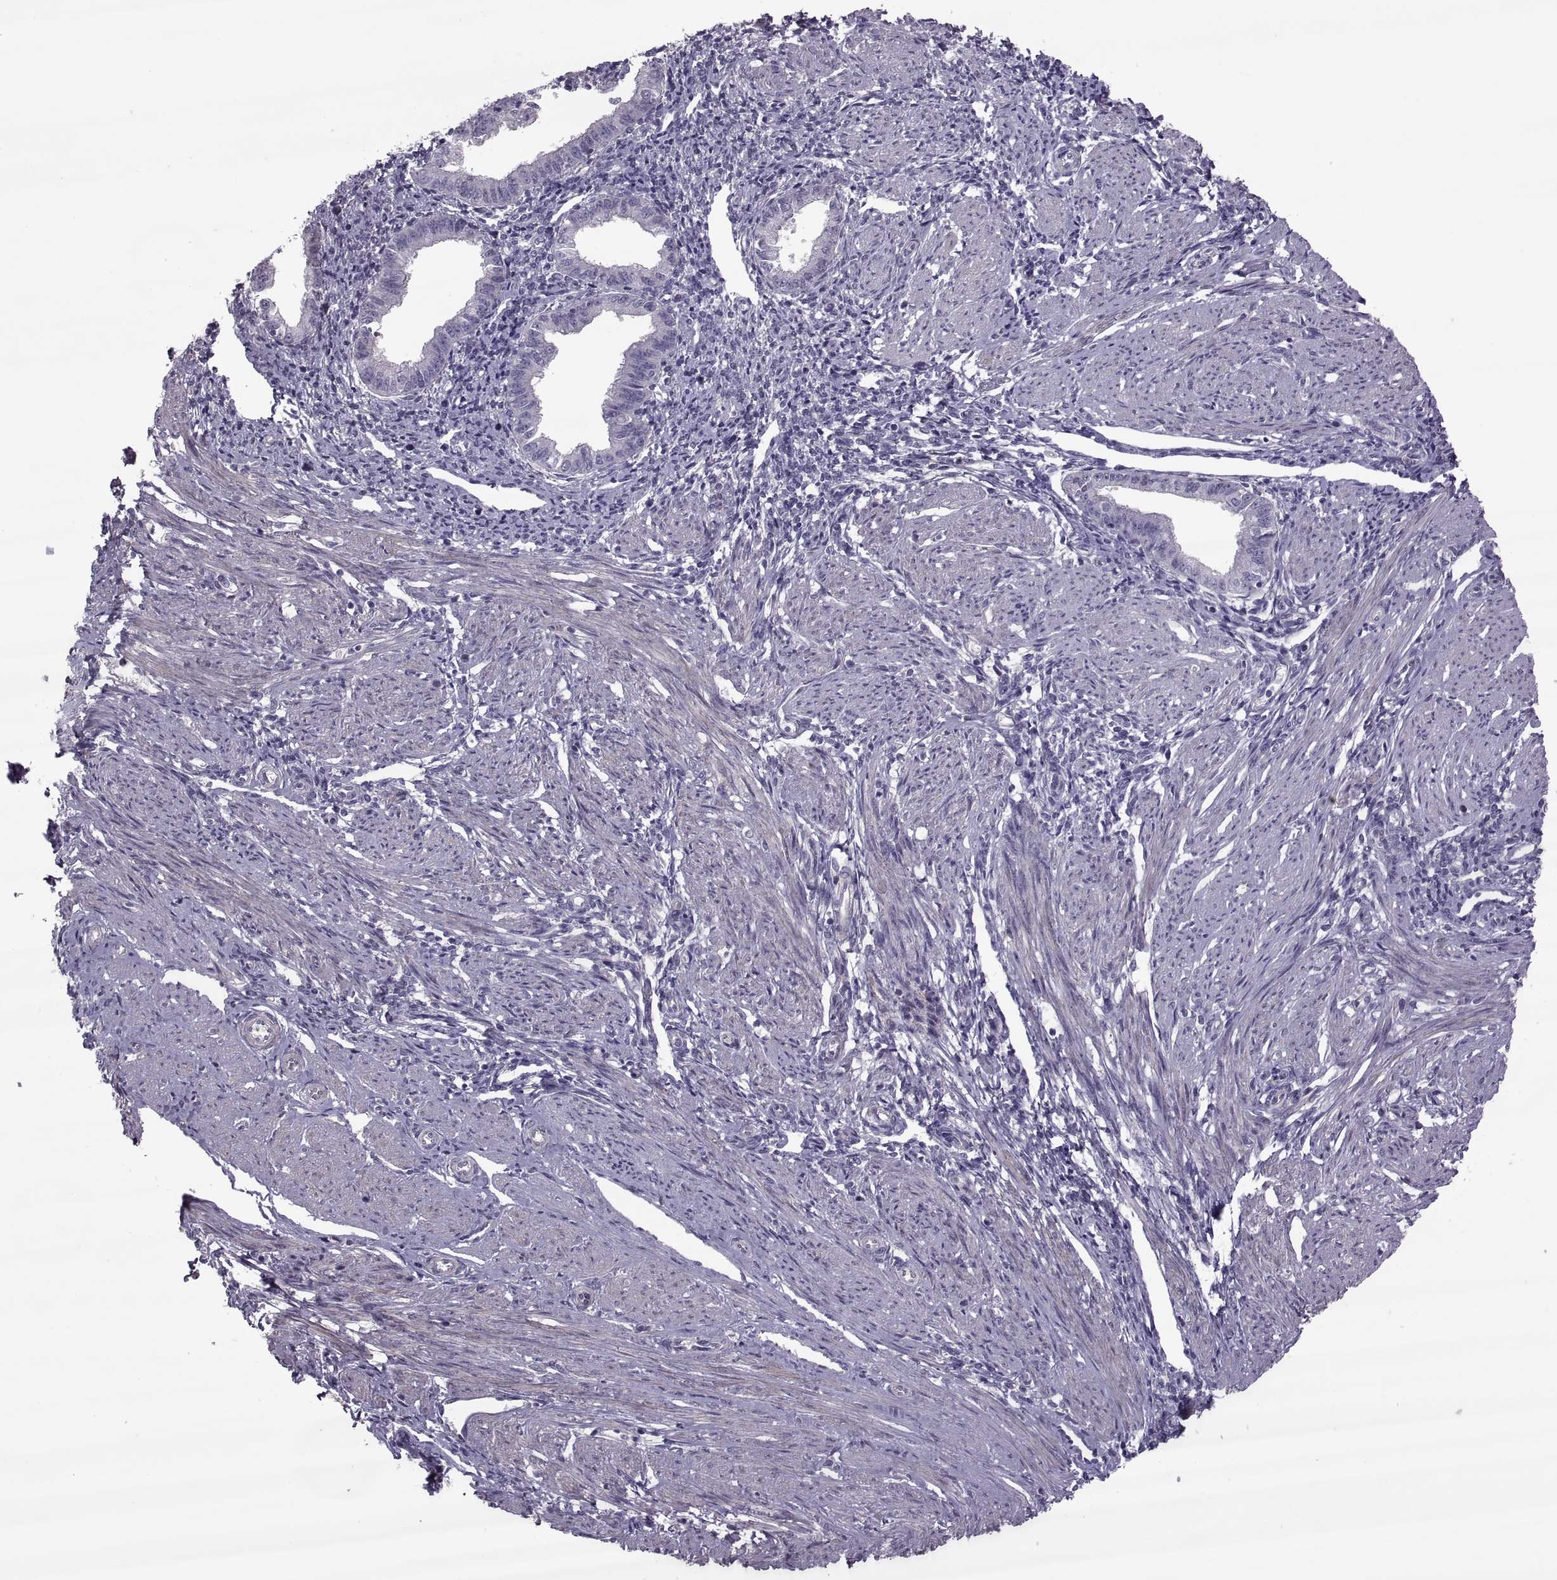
{"staining": {"intensity": "negative", "quantity": "none", "location": "none"}, "tissue": "endometrium", "cell_type": "Cells in endometrial stroma", "image_type": "normal", "snomed": [{"axis": "morphology", "description": "Normal tissue, NOS"}, {"axis": "topography", "description": "Endometrium"}], "caption": "DAB (3,3'-diaminobenzidine) immunohistochemical staining of benign human endometrium demonstrates no significant staining in cells in endometrial stroma. Brightfield microscopy of immunohistochemistry stained with DAB (3,3'-diaminobenzidine) (brown) and hematoxylin (blue), captured at high magnification.", "gene": "ODF3", "patient": {"sex": "female", "age": 37}}